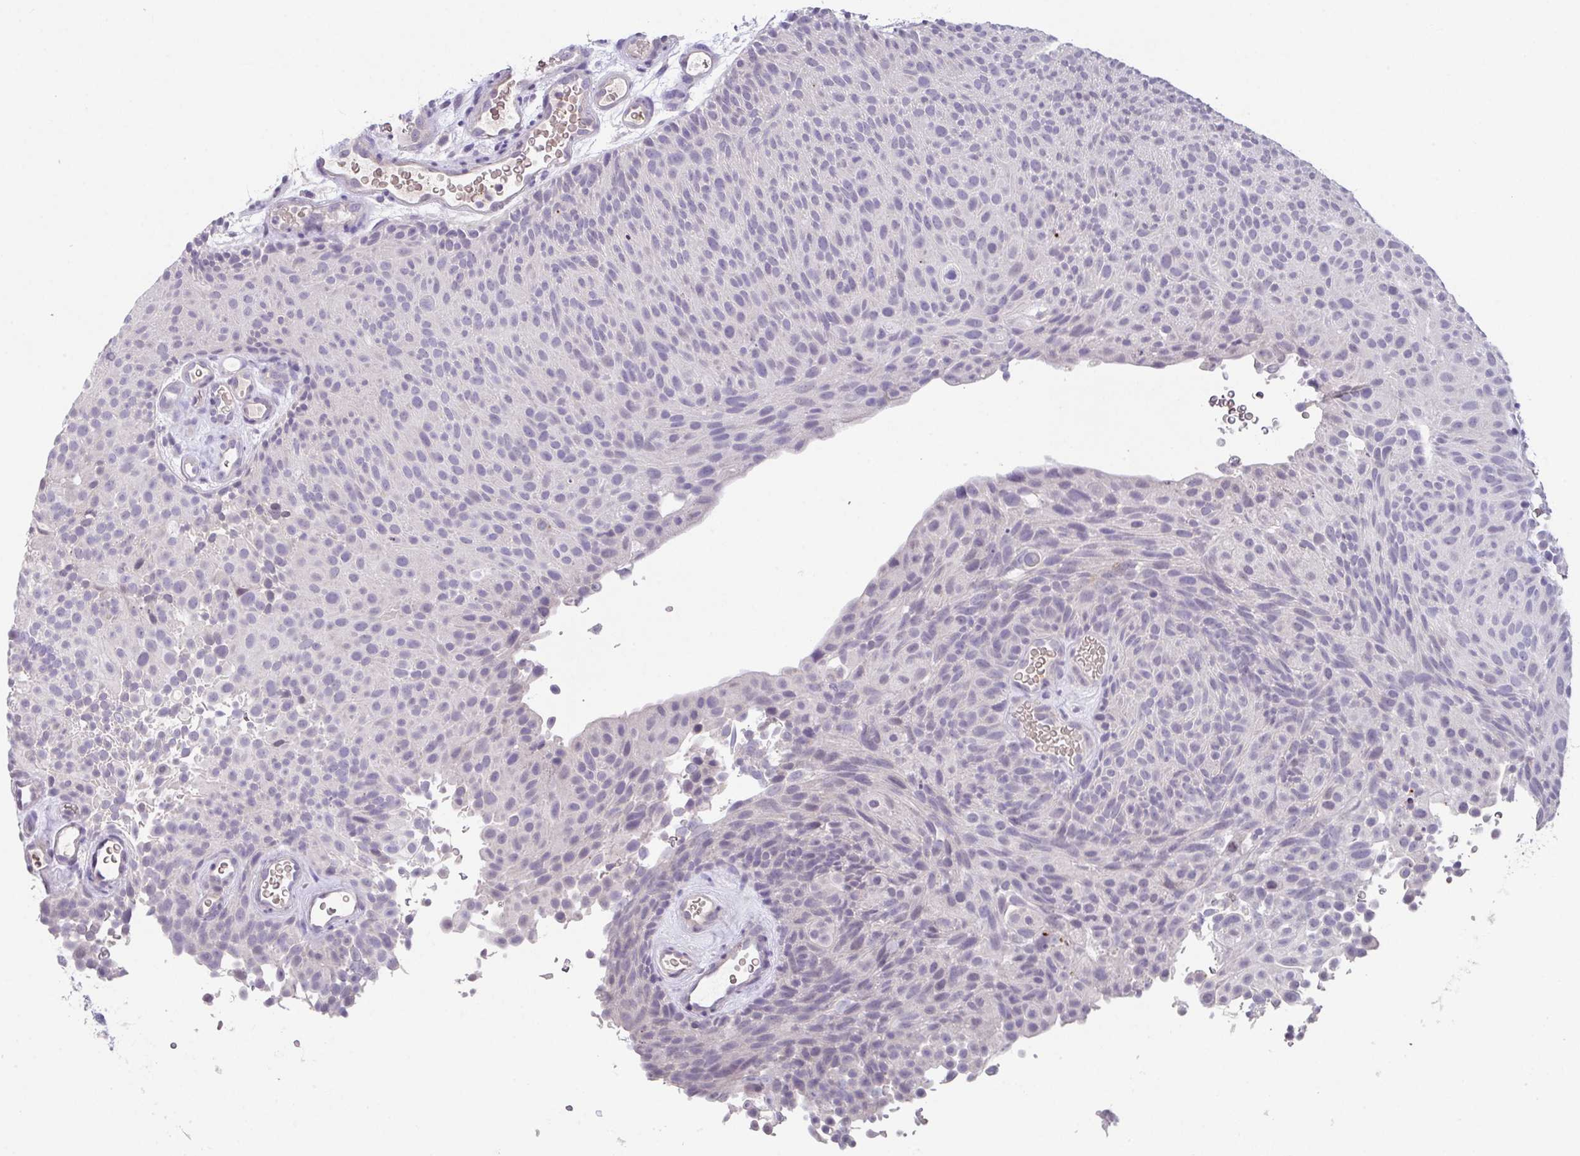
{"staining": {"intensity": "negative", "quantity": "none", "location": "none"}, "tissue": "urothelial cancer", "cell_type": "Tumor cells", "image_type": "cancer", "snomed": [{"axis": "morphology", "description": "Urothelial carcinoma, Low grade"}, {"axis": "topography", "description": "Urinary bladder"}], "caption": "This micrograph is of urothelial carcinoma (low-grade) stained with immunohistochemistry (IHC) to label a protein in brown with the nuclei are counter-stained blue. There is no staining in tumor cells. The staining was performed using DAB (3,3'-diaminobenzidine) to visualize the protein expression in brown, while the nuclei were stained in blue with hematoxylin (Magnification: 20x).", "gene": "GLTPD2", "patient": {"sex": "male", "age": 78}}